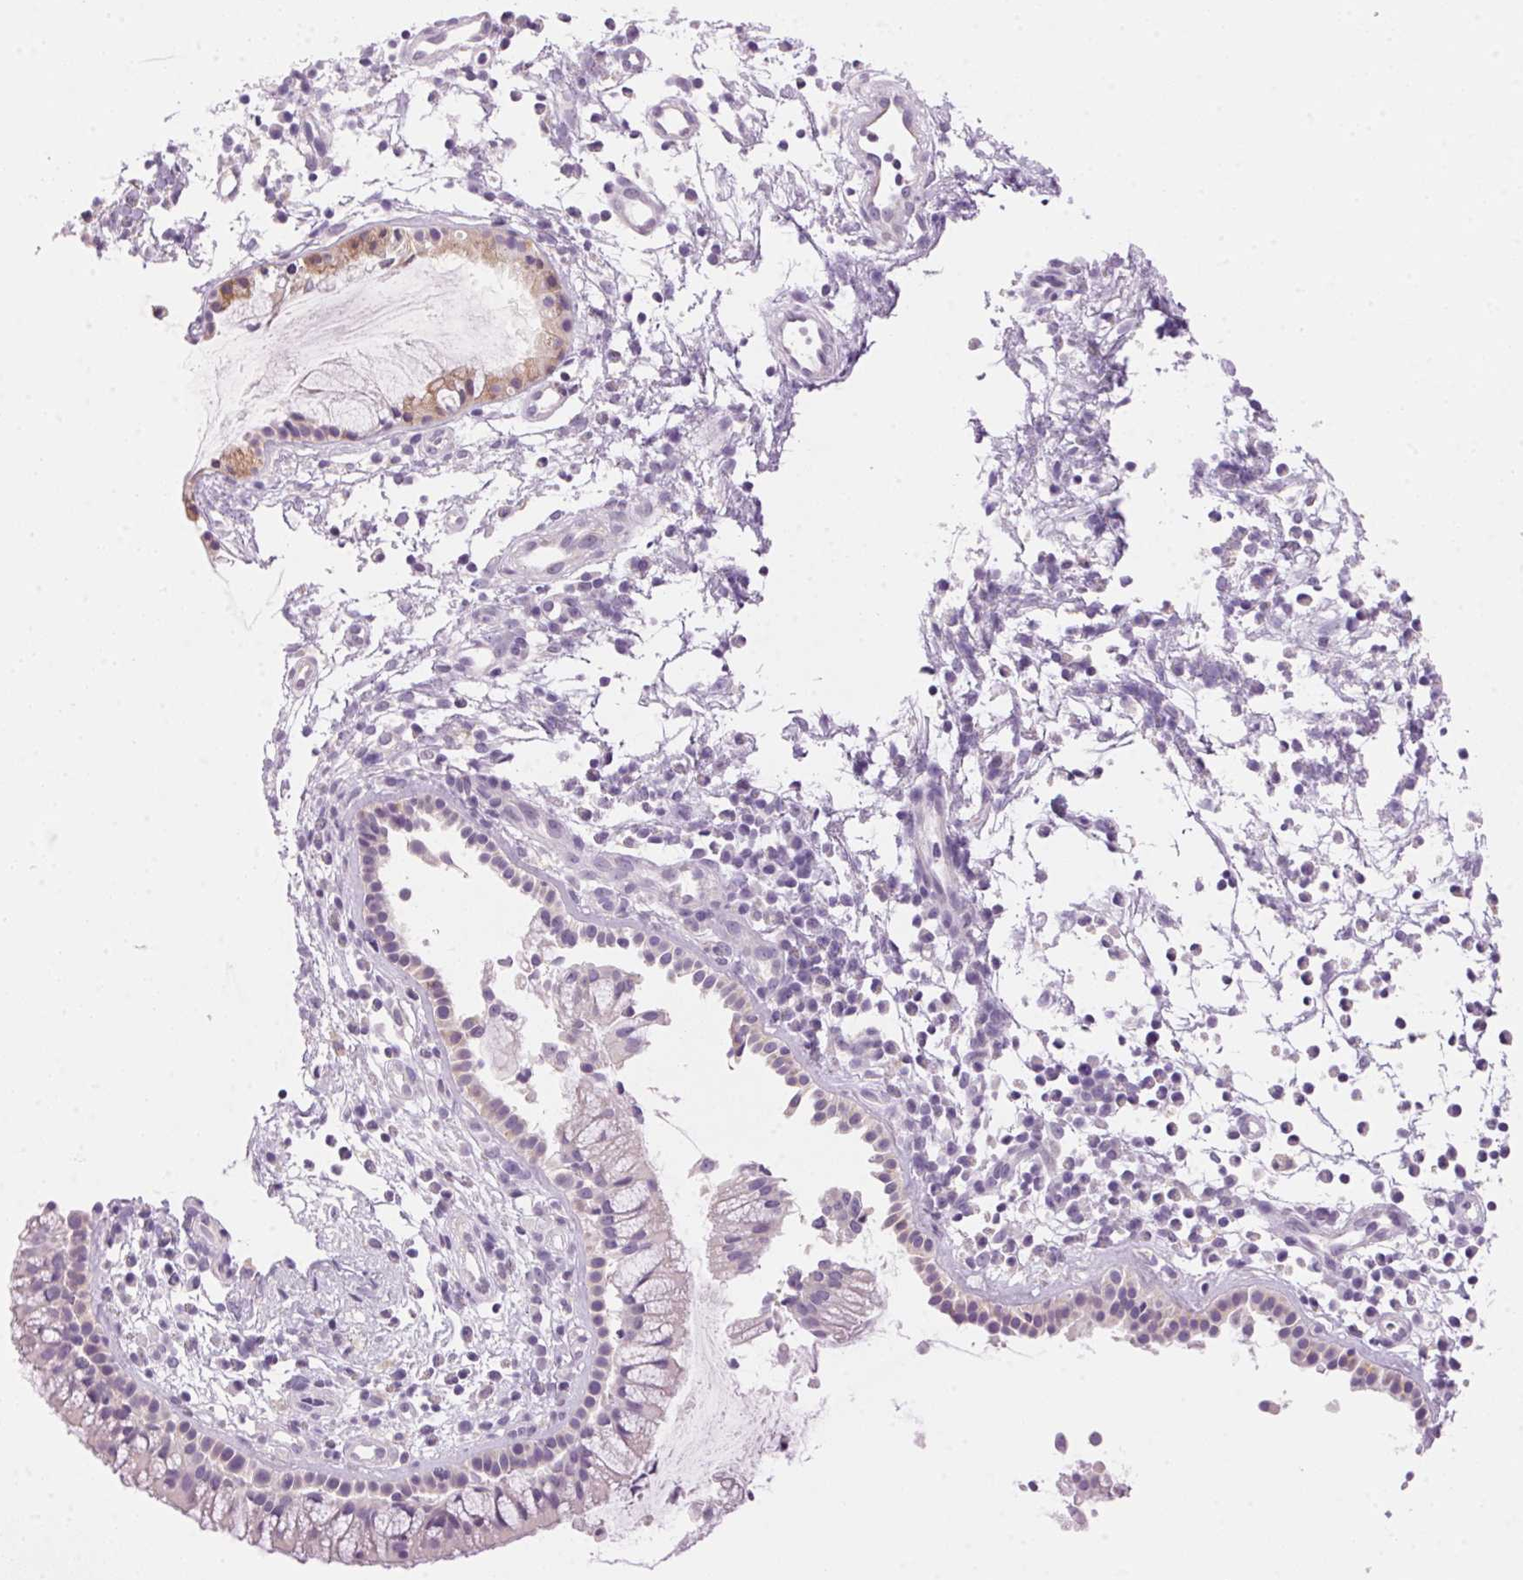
{"staining": {"intensity": "negative", "quantity": "none", "location": "none"}, "tissue": "nasopharynx", "cell_type": "Respiratory epithelial cells", "image_type": "normal", "snomed": [{"axis": "morphology", "description": "Normal tissue, NOS"}, {"axis": "topography", "description": "Nasopharynx"}], "caption": "Respiratory epithelial cells show no significant positivity in normal nasopharynx. The staining was performed using DAB to visualize the protein expression in brown, while the nuclei were stained in blue with hematoxylin (Magnification: 20x).", "gene": "HSD17B2", "patient": {"sex": "male", "age": 77}}